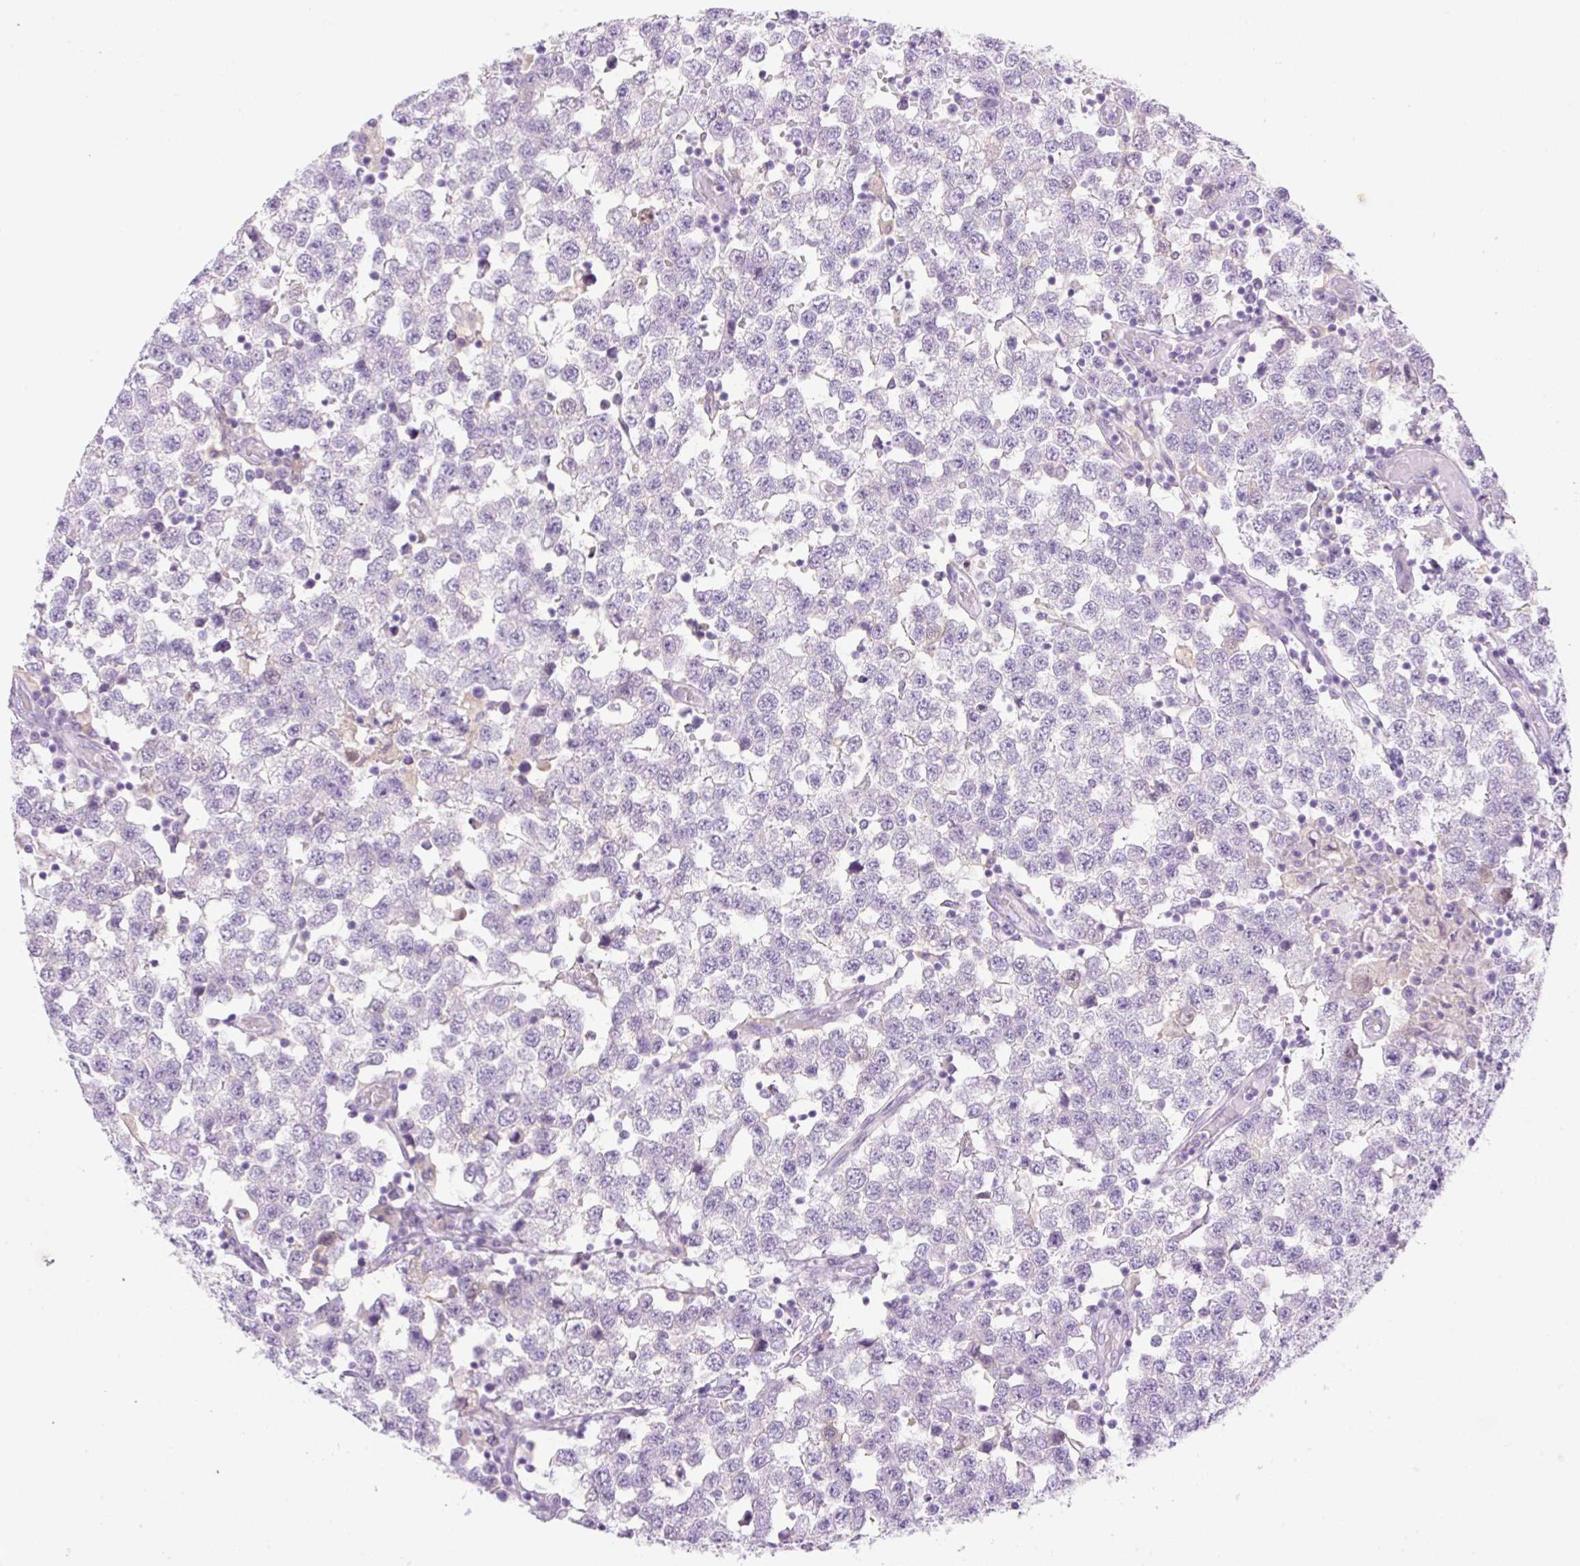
{"staining": {"intensity": "negative", "quantity": "none", "location": "none"}, "tissue": "testis cancer", "cell_type": "Tumor cells", "image_type": "cancer", "snomed": [{"axis": "morphology", "description": "Seminoma, NOS"}, {"axis": "topography", "description": "Testis"}], "caption": "There is no significant expression in tumor cells of testis cancer.", "gene": "PALM3", "patient": {"sex": "male", "age": 34}}